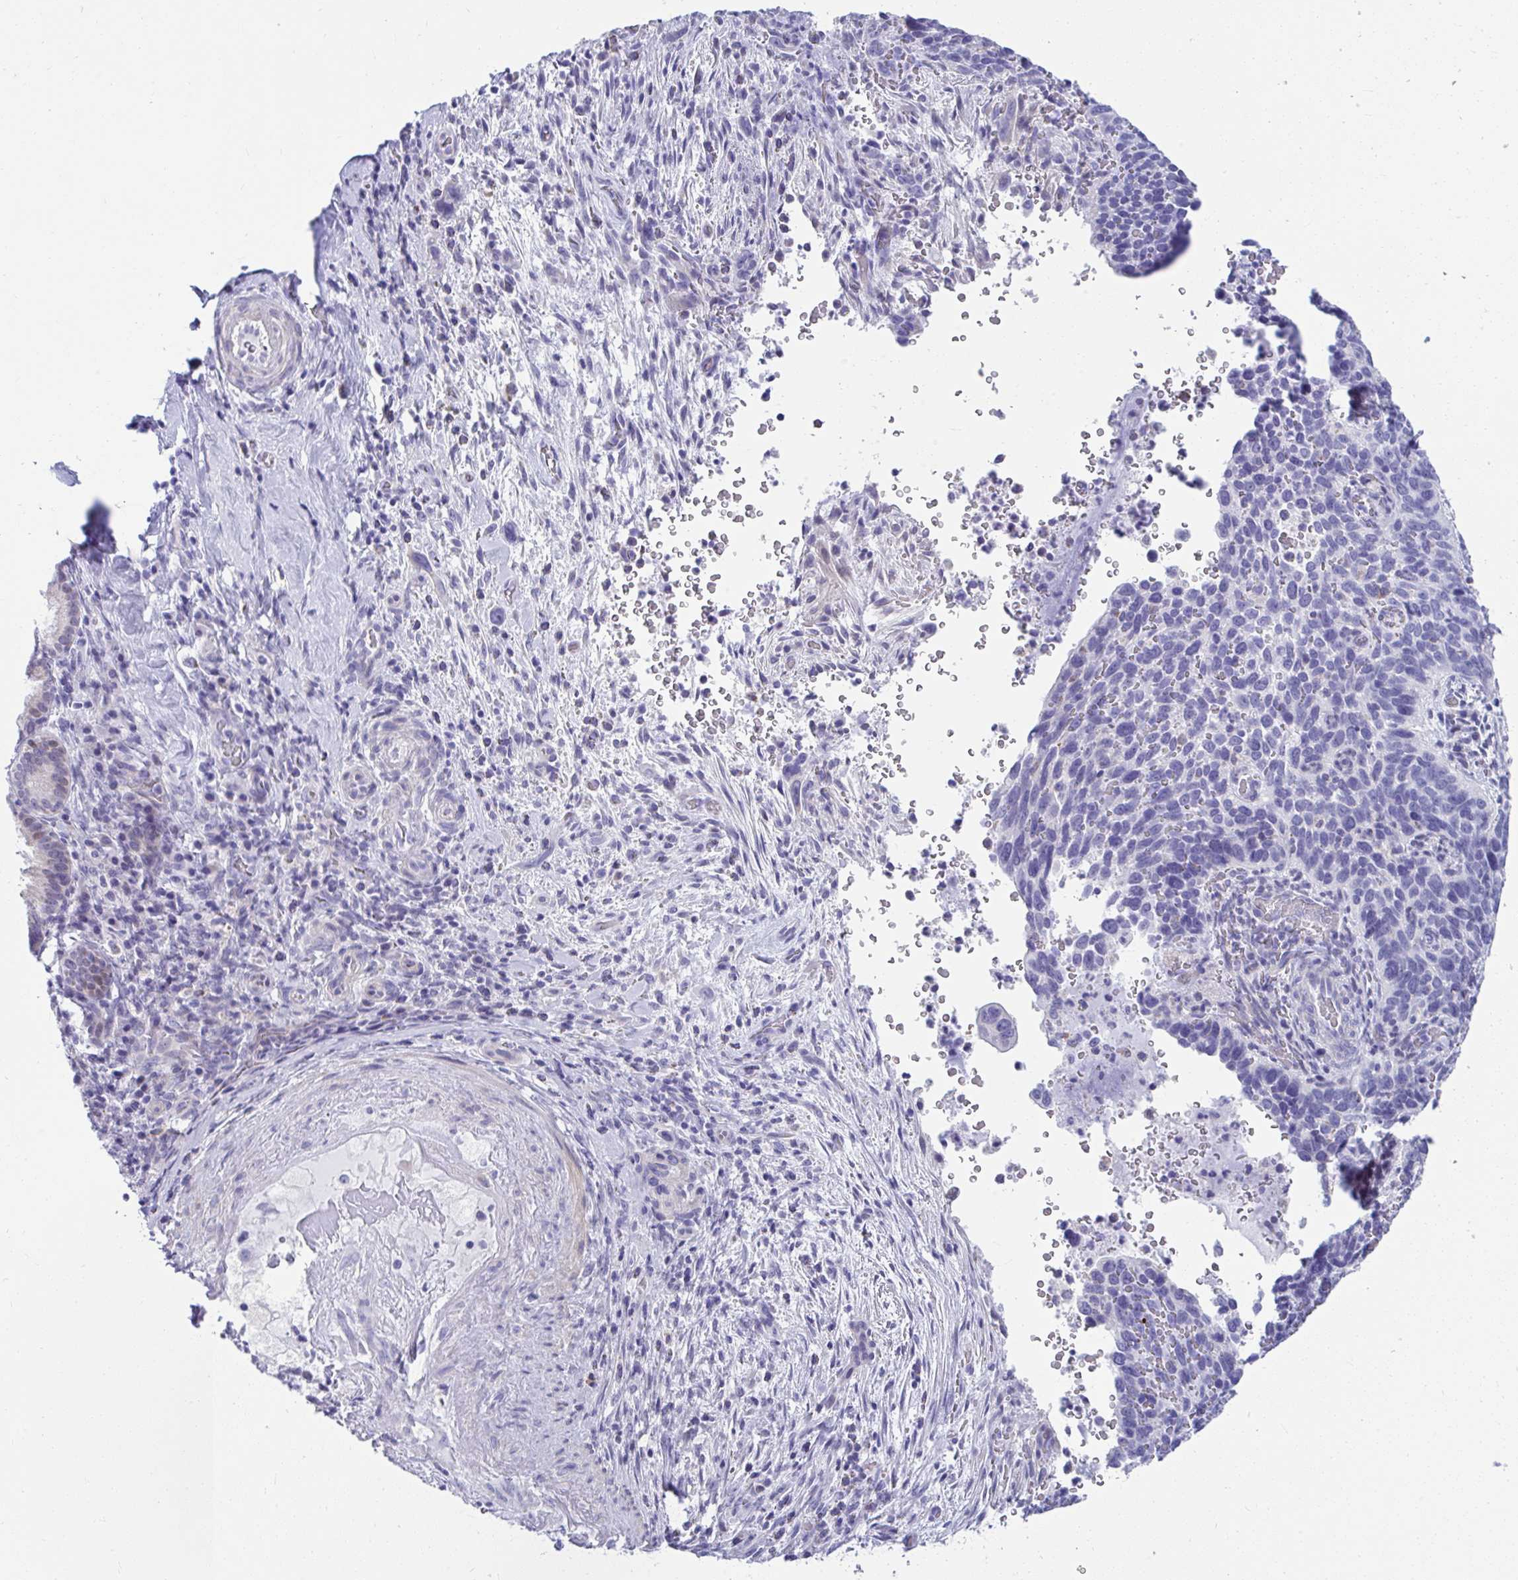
{"staining": {"intensity": "negative", "quantity": "none", "location": "none"}, "tissue": "cervical cancer", "cell_type": "Tumor cells", "image_type": "cancer", "snomed": [{"axis": "morphology", "description": "Squamous cell carcinoma, NOS"}, {"axis": "topography", "description": "Cervix"}], "caption": "High magnification brightfield microscopy of cervical squamous cell carcinoma stained with DAB (brown) and counterstained with hematoxylin (blue): tumor cells show no significant expression.", "gene": "ISL1", "patient": {"sex": "female", "age": 51}}